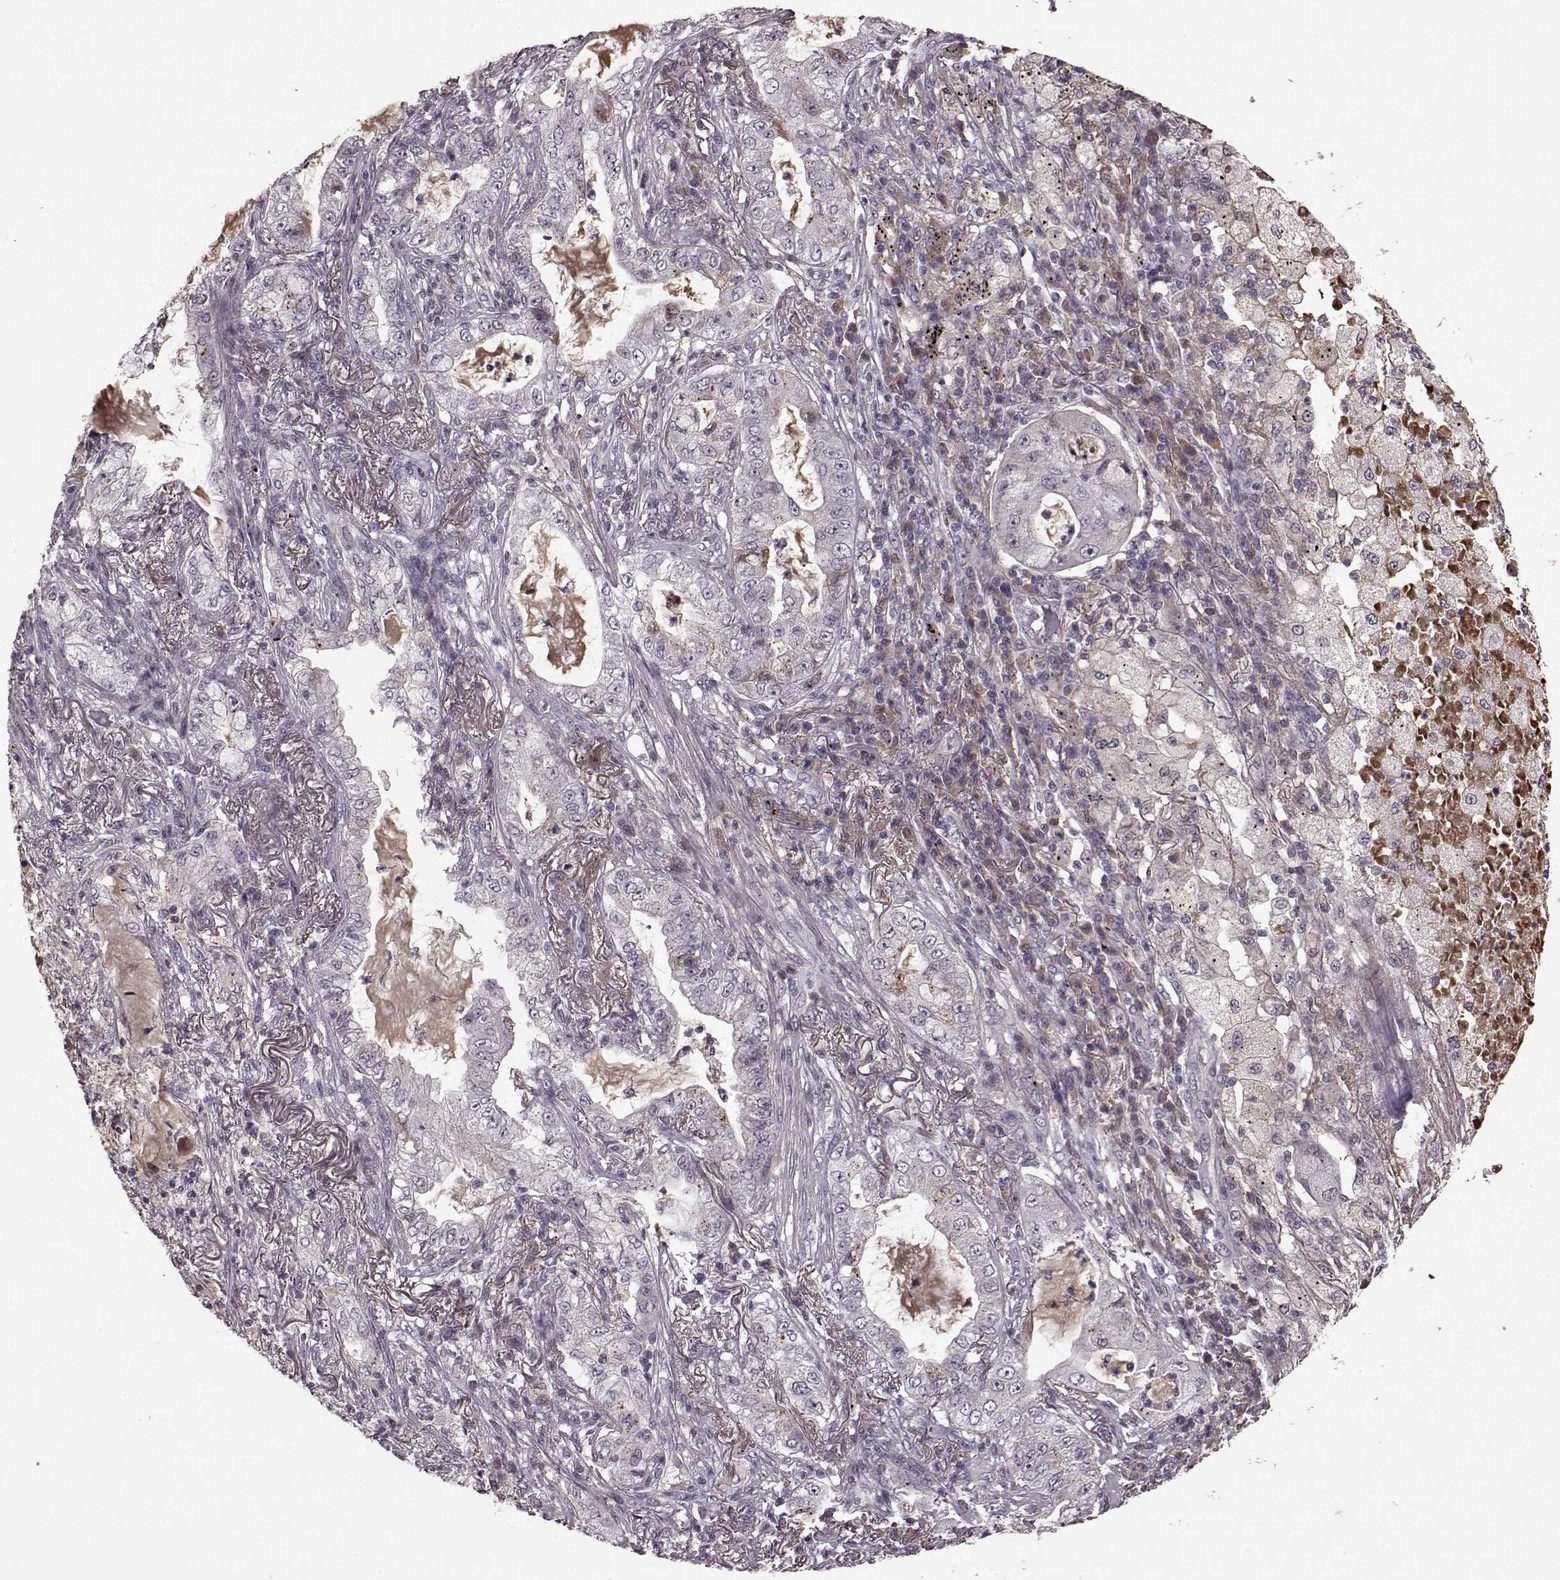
{"staining": {"intensity": "negative", "quantity": "none", "location": "none"}, "tissue": "lung cancer", "cell_type": "Tumor cells", "image_type": "cancer", "snomed": [{"axis": "morphology", "description": "Adenocarcinoma, NOS"}, {"axis": "topography", "description": "Lung"}], "caption": "This is an immunohistochemistry photomicrograph of human lung cancer. There is no expression in tumor cells.", "gene": "NRL", "patient": {"sex": "female", "age": 73}}